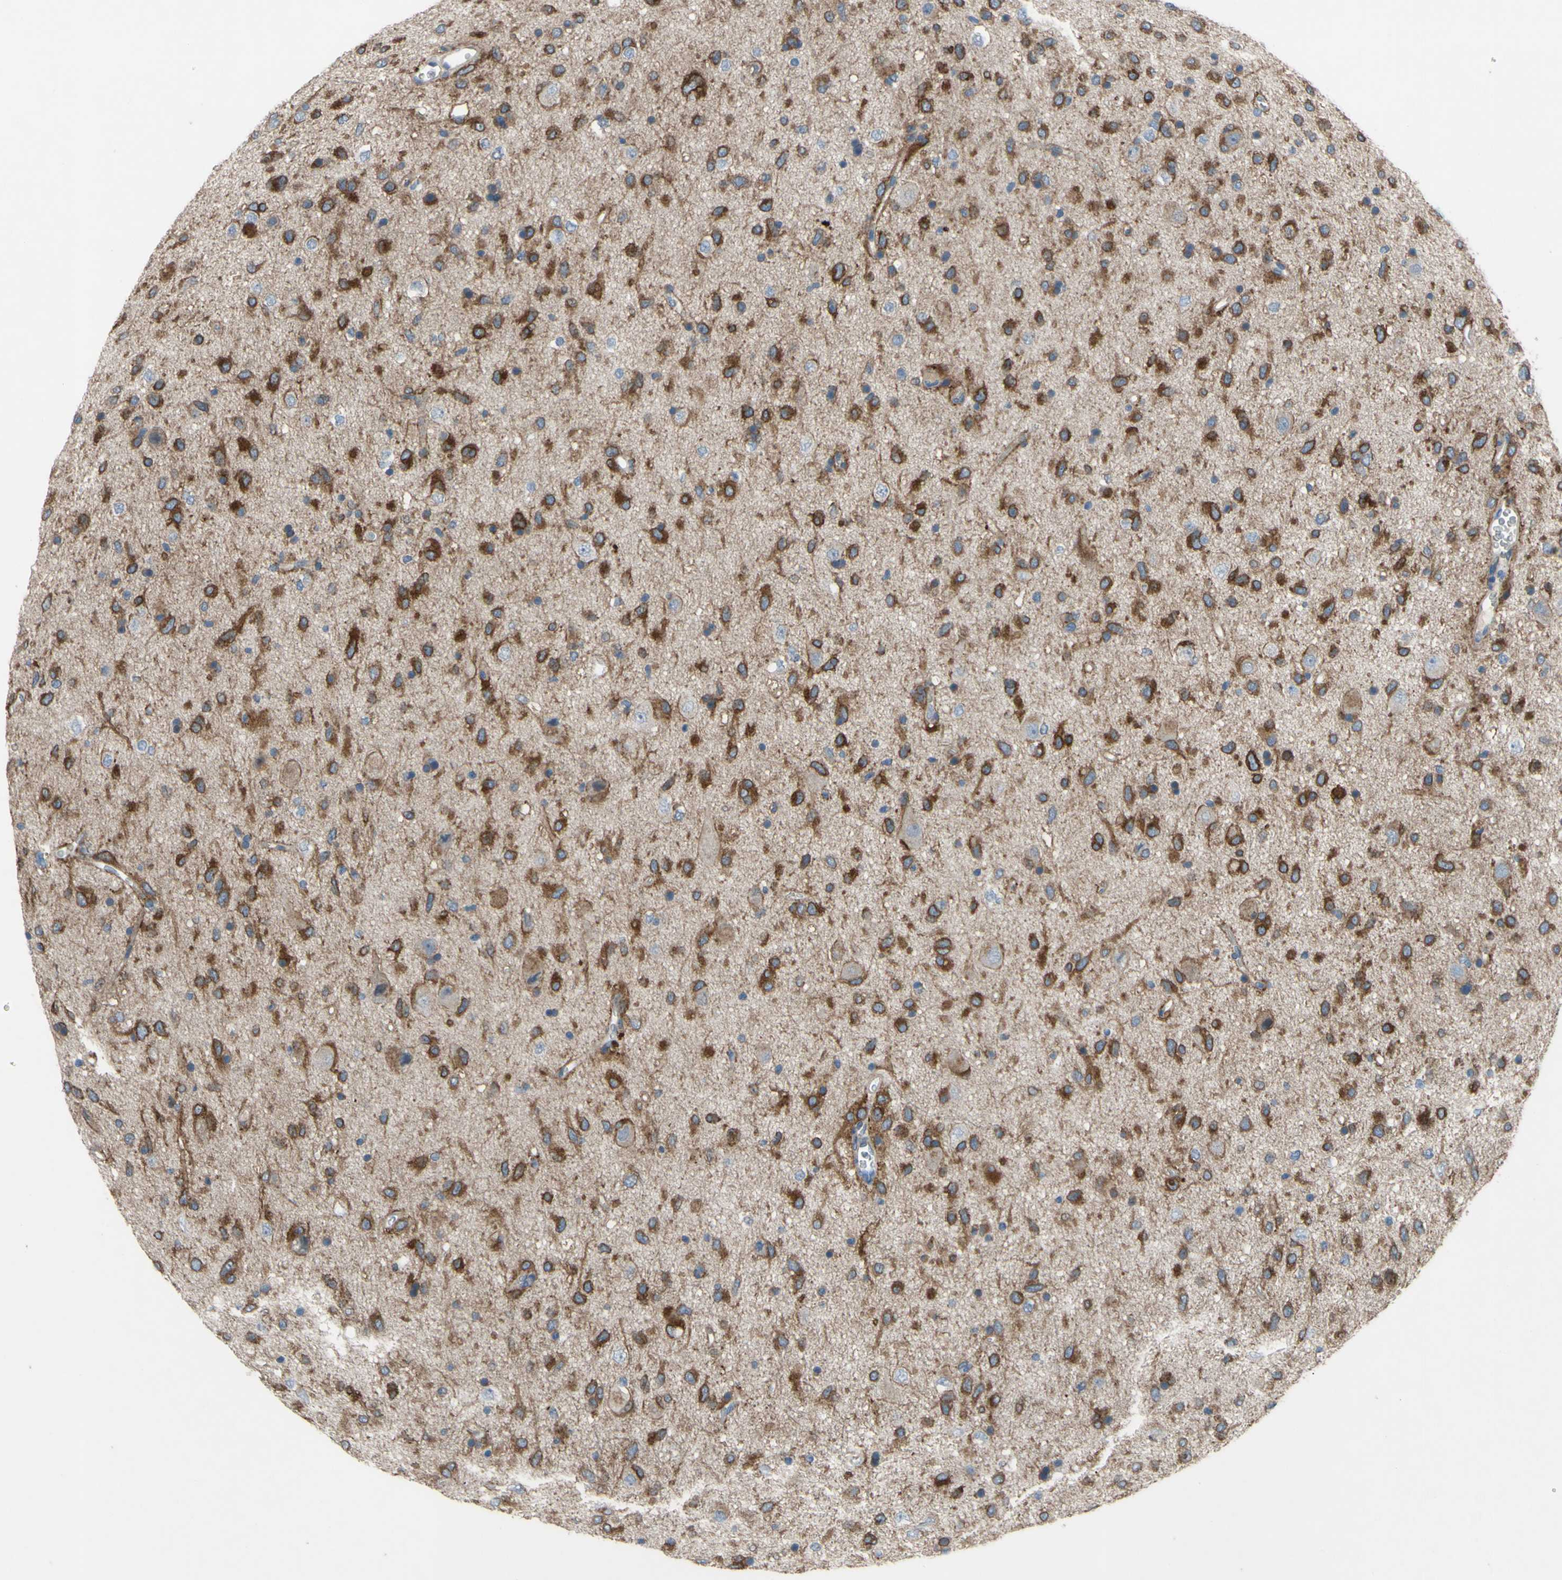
{"staining": {"intensity": "moderate", "quantity": ">75%", "location": "cytoplasmic/membranous"}, "tissue": "glioma", "cell_type": "Tumor cells", "image_type": "cancer", "snomed": [{"axis": "morphology", "description": "Glioma, malignant, Low grade"}, {"axis": "topography", "description": "Brain"}], "caption": "IHC histopathology image of neoplastic tissue: human glioma stained using IHC demonstrates medium levels of moderate protein expression localized specifically in the cytoplasmic/membranous of tumor cells, appearing as a cytoplasmic/membranous brown color.", "gene": "GRAMD2B", "patient": {"sex": "male", "age": 77}}